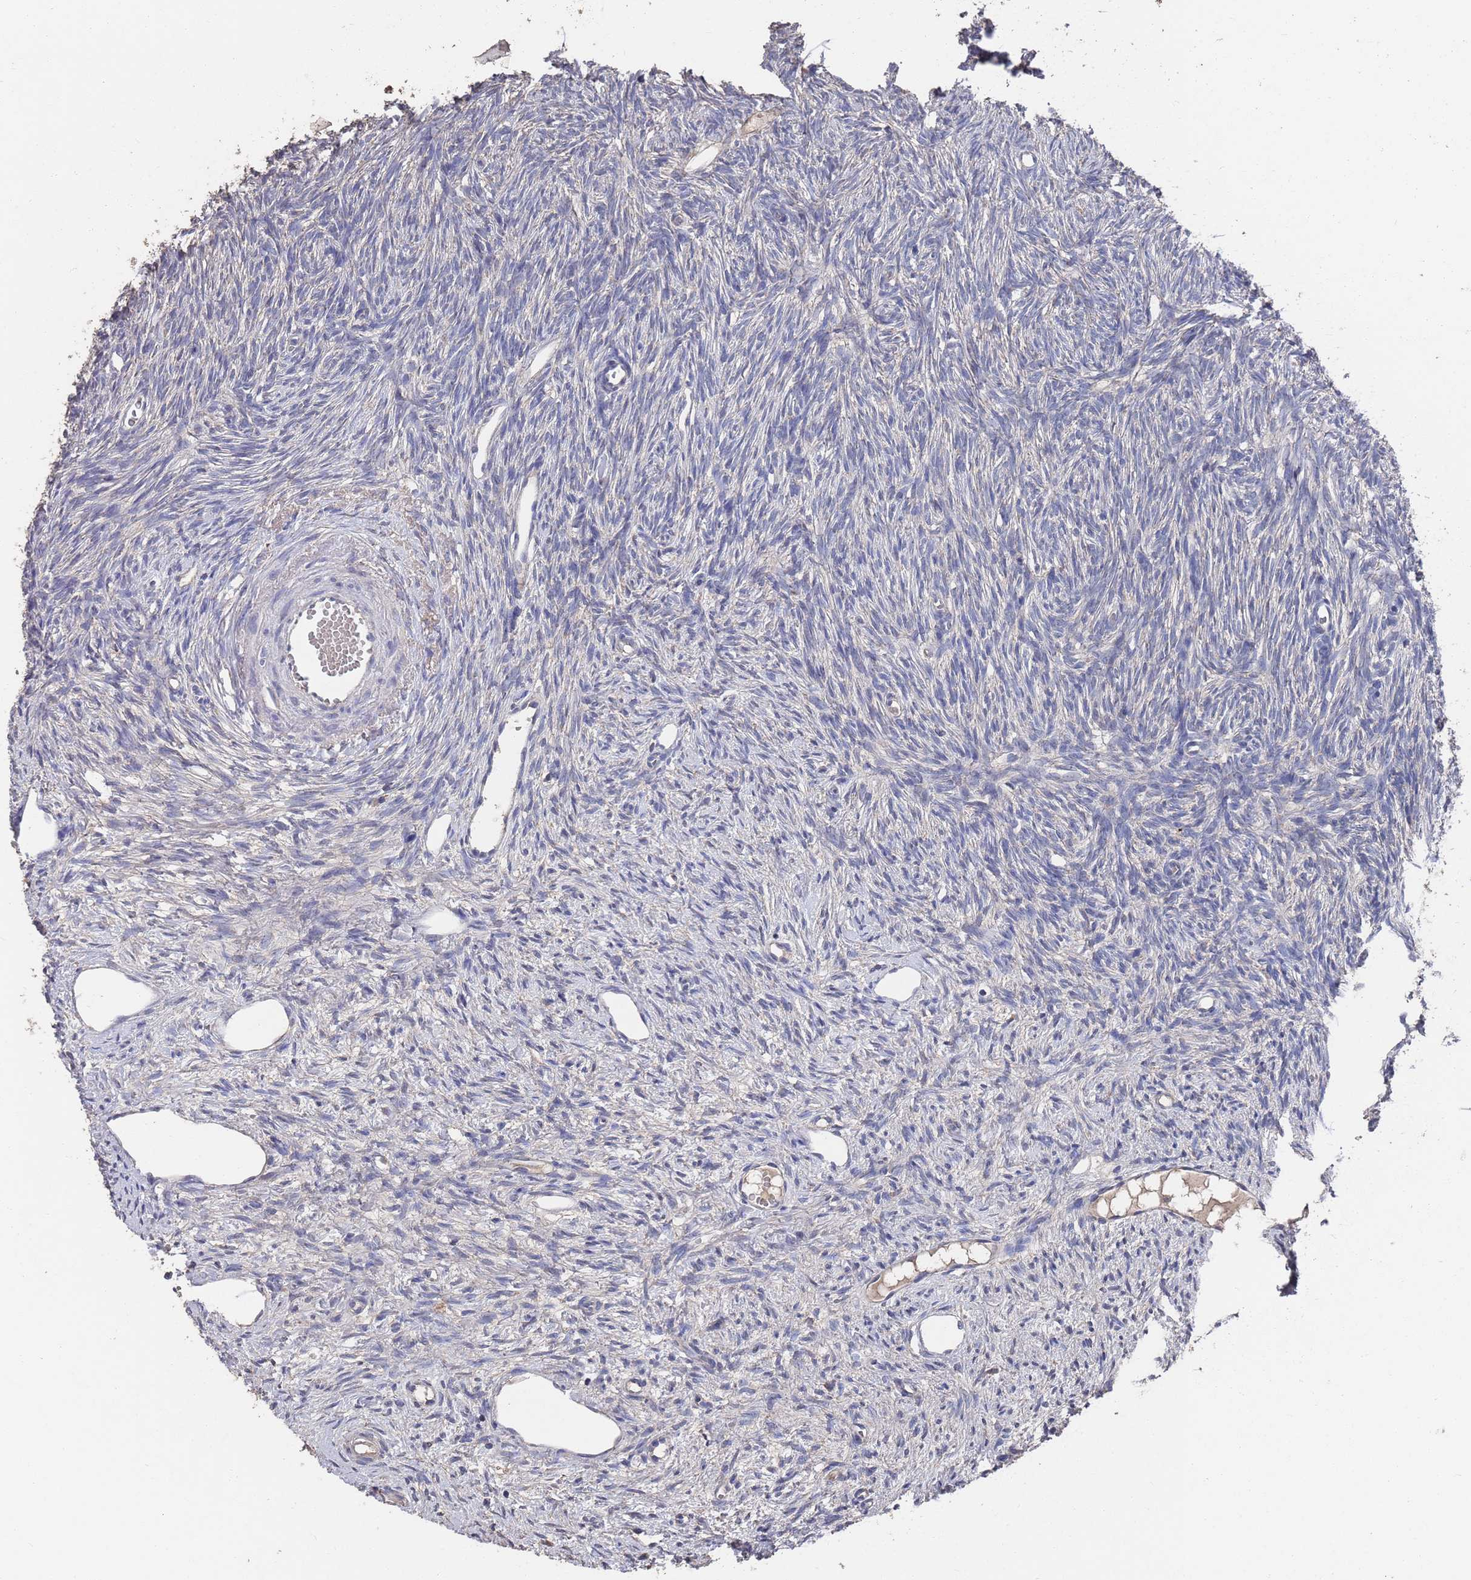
{"staining": {"intensity": "negative", "quantity": "none", "location": "none"}, "tissue": "ovary", "cell_type": "Ovarian stroma cells", "image_type": "normal", "snomed": [{"axis": "morphology", "description": "Normal tissue, NOS"}, {"axis": "topography", "description": "Ovary"}], "caption": "DAB immunohistochemical staining of unremarkable human ovary reveals no significant positivity in ovarian stroma cells.", "gene": "BTBD18", "patient": {"sex": "female", "age": 51}}